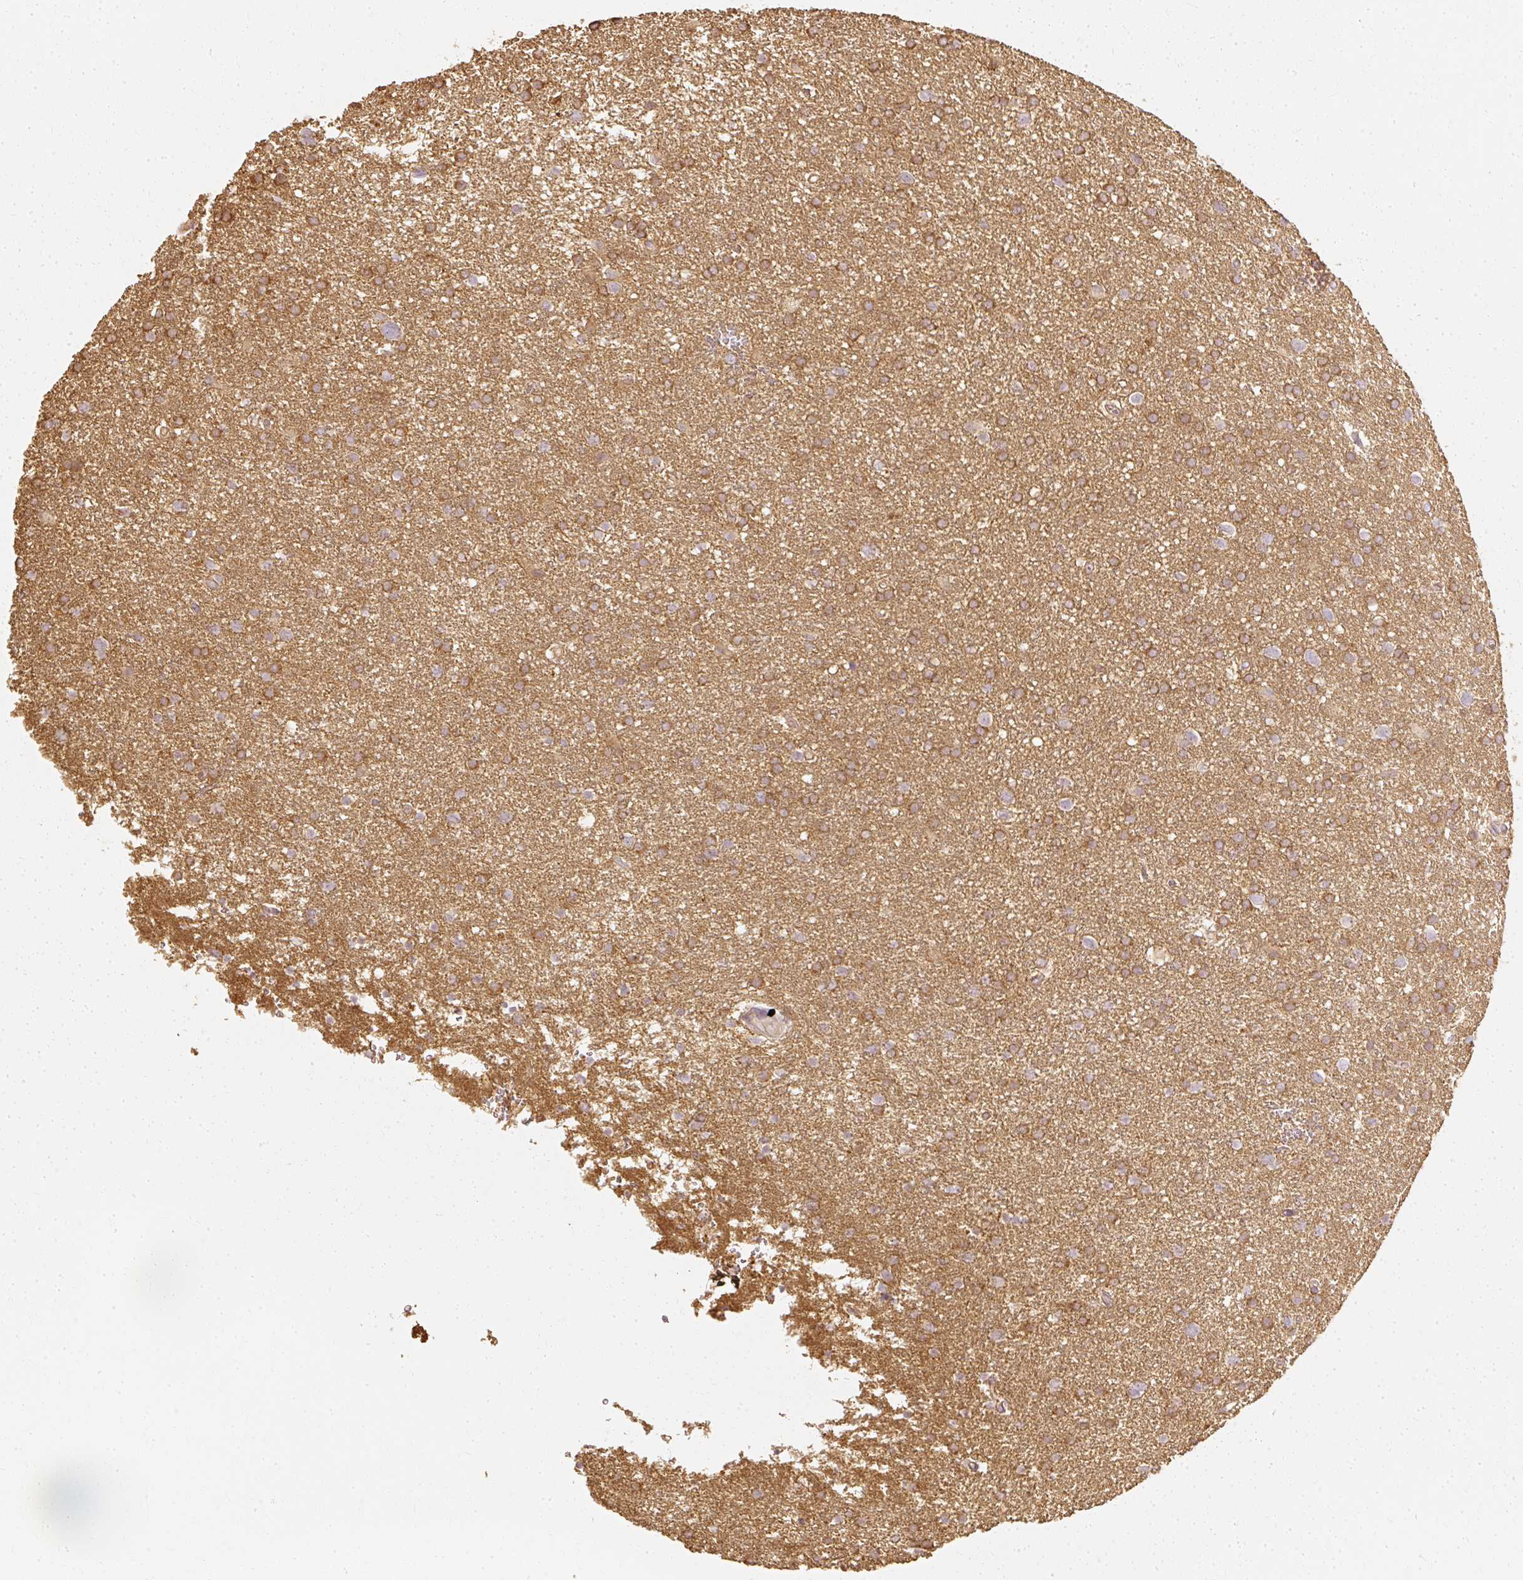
{"staining": {"intensity": "moderate", "quantity": "<25%", "location": "cytoplasmic/membranous"}, "tissue": "glioma", "cell_type": "Tumor cells", "image_type": "cancer", "snomed": [{"axis": "morphology", "description": "Glioma, malignant, Low grade"}, {"axis": "topography", "description": "Brain"}], "caption": "Immunohistochemical staining of human malignant low-grade glioma shows moderate cytoplasmic/membranous protein staining in about <25% of tumor cells.", "gene": "GNAQ", "patient": {"sex": "female", "age": 32}}